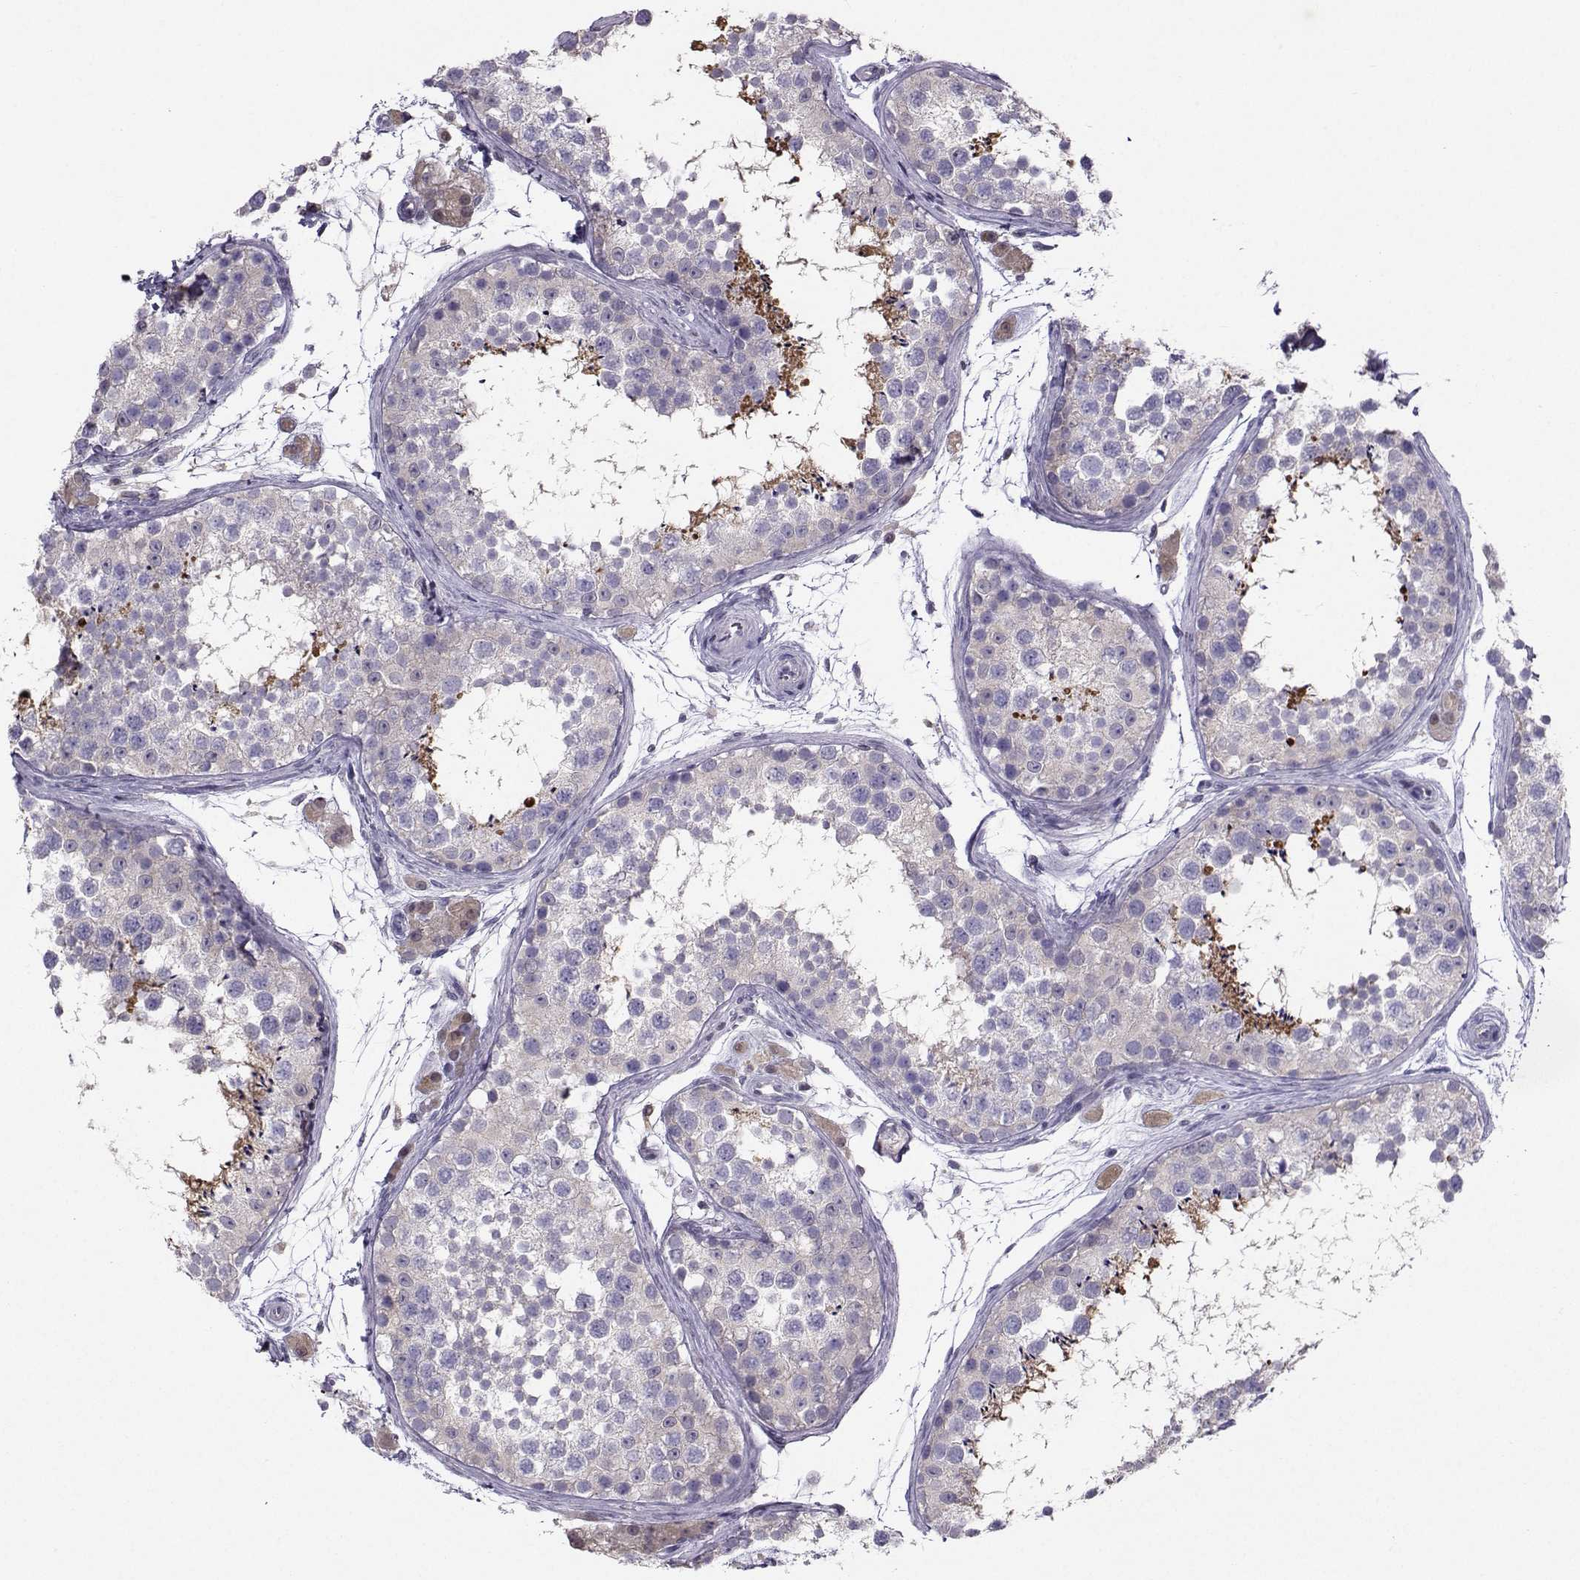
{"staining": {"intensity": "strong", "quantity": "<25%", "location": "cytoplasmic/membranous"}, "tissue": "testis", "cell_type": "Cells in seminiferous ducts", "image_type": "normal", "snomed": [{"axis": "morphology", "description": "Normal tissue, NOS"}, {"axis": "topography", "description": "Testis"}], "caption": "Immunohistochemical staining of normal testis demonstrates medium levels of strong cytoplasmic/membranous staining in about <25% of cells in seminiferous ducts.", "gene": "PGK1", "patient": {"sex": "male", "age": 41}}